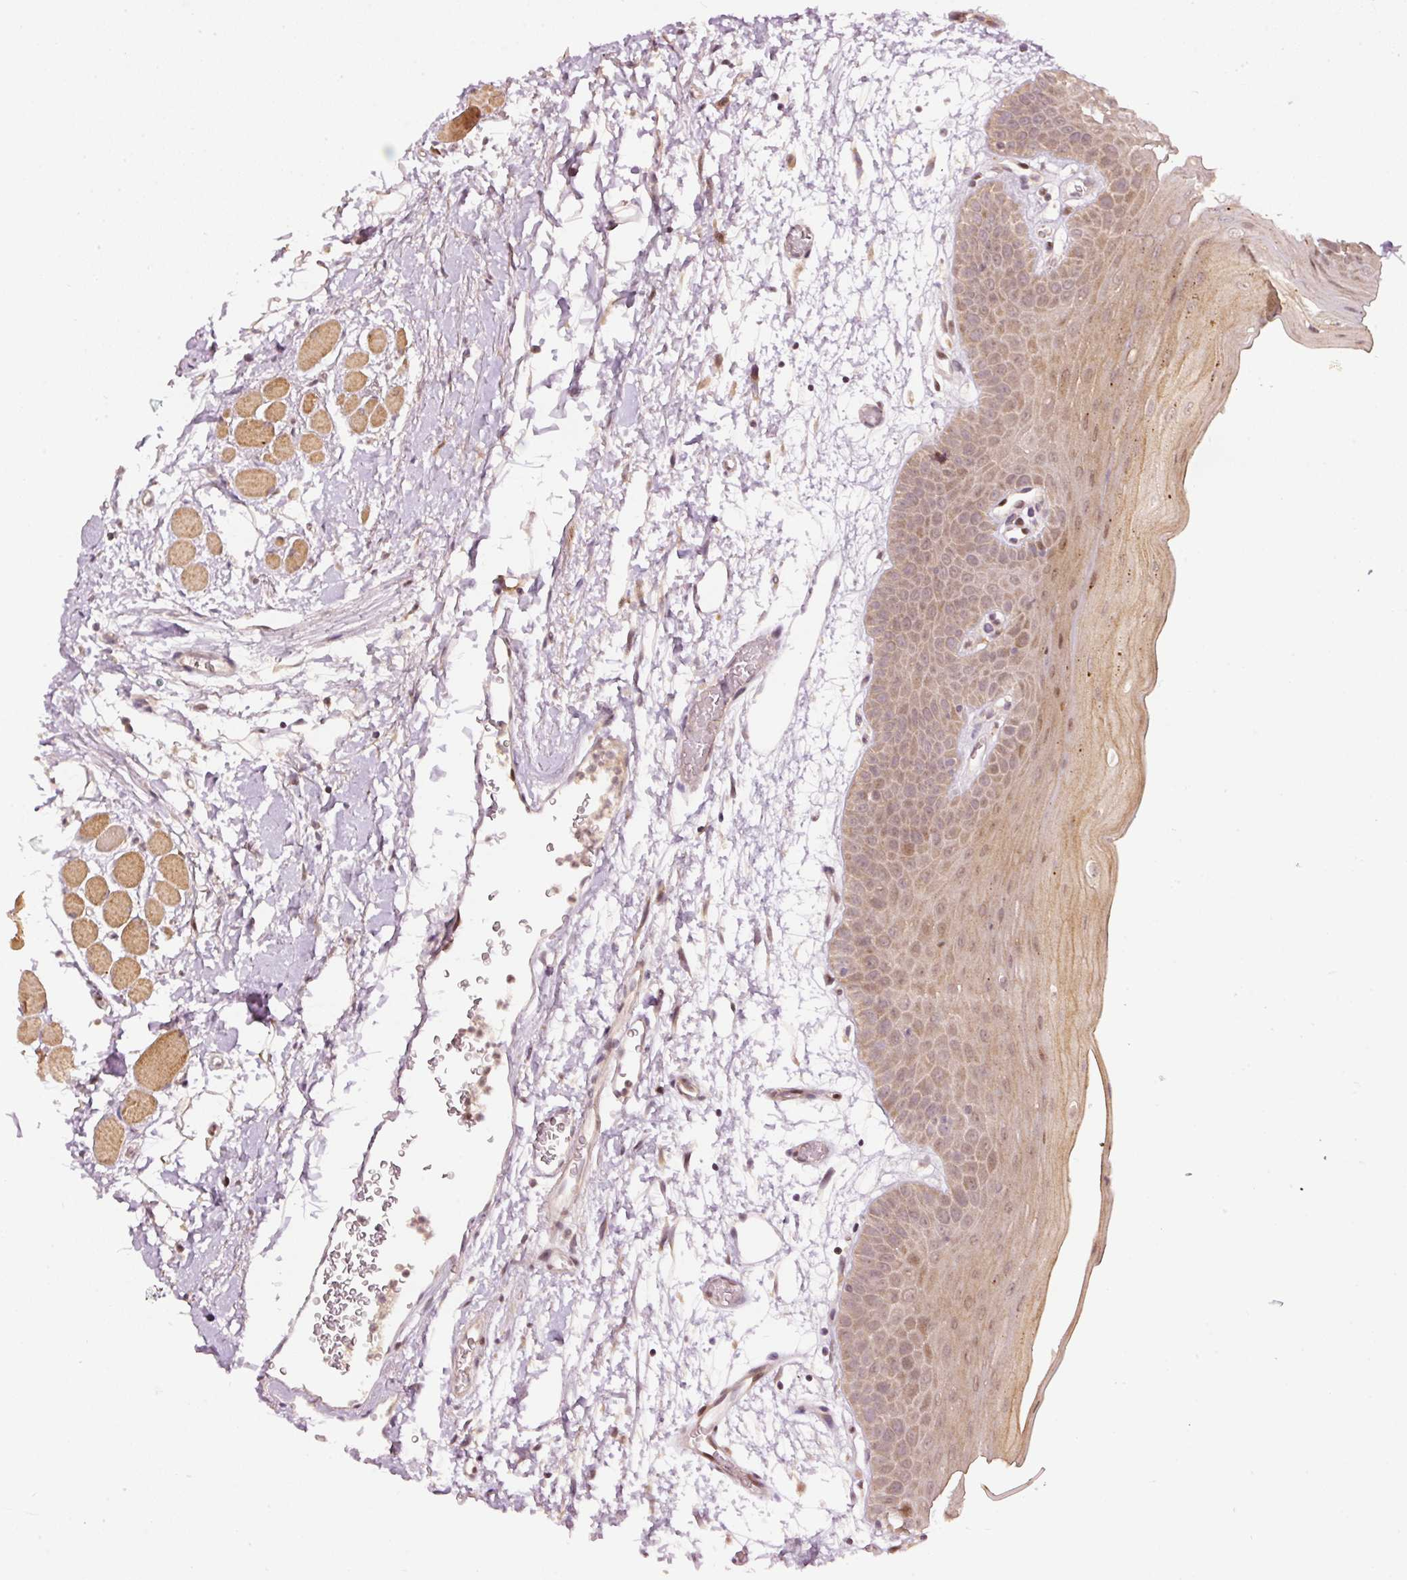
{"staining": {"intensity": "moderate", "quantity": "25%-75%", "location": "cytoplasmic/membranous,nuclear"}, "tissue": "oral mucosa", "cell_type": "Squamous epithelial cells", "image_type": "normal", "snomed": [{"axis": "morphology", "description": "Normal tissue, NOS"}, {"axis": "topography", "description": "Oral tissue"}, {"axis": "topography", "description": "Tounge, NOS"}], "caption": "An IHC photomicrograph of benign tissue is shown. Protein staining in brown shows moderate cytoplasmic/membranous,nuclear positivity in oral mucosa within squamous epithelial cells. Using DAB (brown) and hematoxylin (blue) stains, captured at high magnification using brightfield microscopy.", "gene": "PCDHB1", "patient": {"sex": "female", "age": 59}}